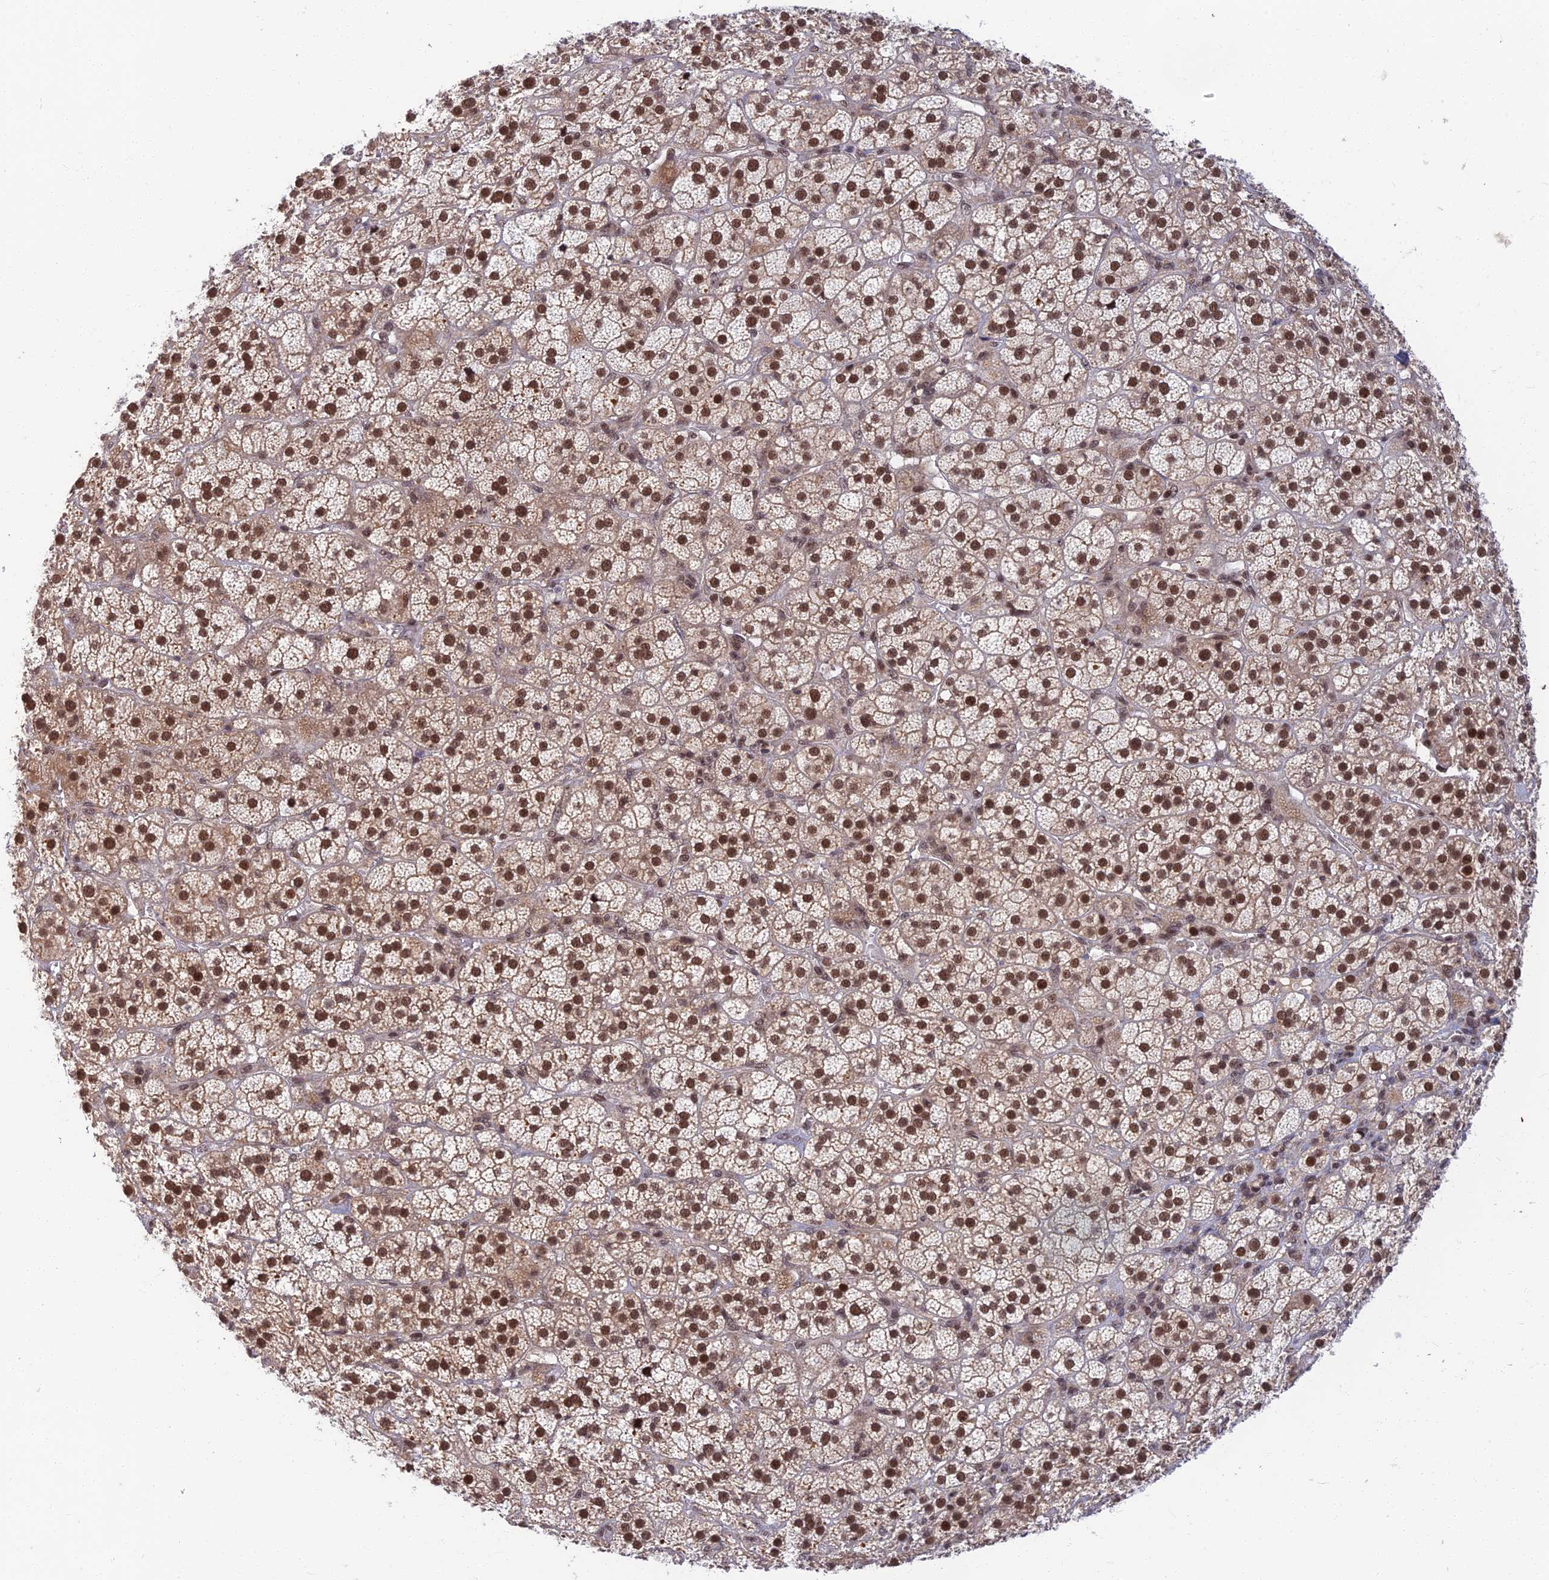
{"staining": {"intensity": "strong", "quantity": ">75%", "location": "cytoplasmic/membranous,nuclear"}, "tissue": "adrenal gland", "cell_type": "Glandular cells", "image_type": "normal", "snomed": [{"axis": "morphology", "description": "Normal tissue, NOS"}, {"axis": "topography", "description": "Adrenal gland"}], "caption": "Protein analysis of unremarkable adrenal gland reveals strong cytoplasmic/membranous,nuclear positivity in approximately >75% of glandular cells. (Stains: DAB in brown, nuclei in blue, Microscopy: brightfield microscopy at high magnification).", "gene": "TCEA2", "patient": {"sex": "female", "age": 70}}